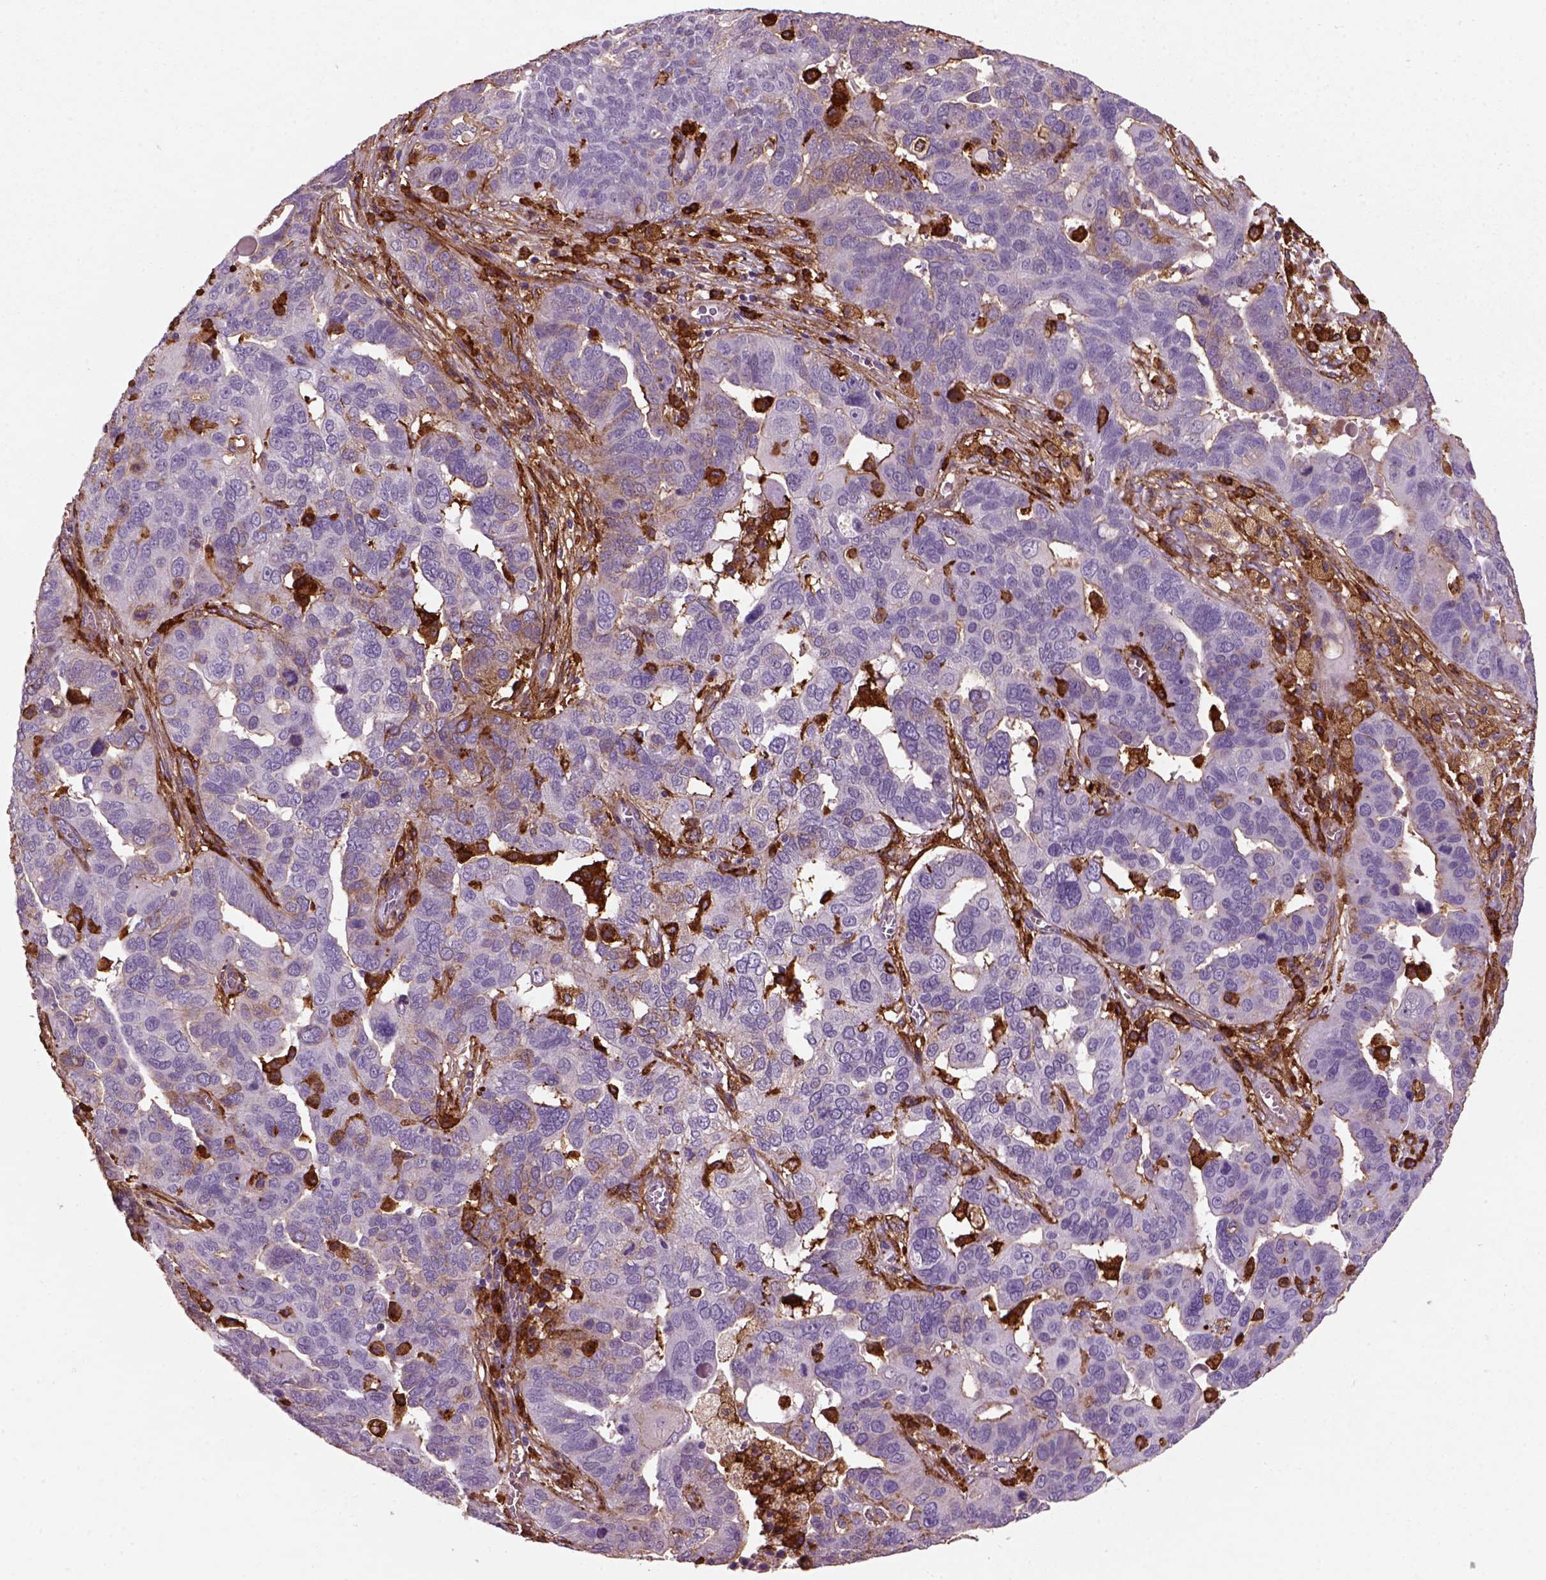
{"staining": {"intensity": "negative", "quantity": "none", "location": "none"}, "tissue": "ovarian cancer", "cell_type": "Tumor cells", "image_type": "cancer", "snomed": [{"axis": "morphology", "description": "Carcinoma, endometroid"}, {"axis": "topography", "description": "Soft tissue"}, {"axis": "topography", "description": "Ovary"}], "caption": "Ovarian endometroid carcinoma stained for a protein using immunohistochemistry shows no expression tumor cells.", "gene": "MARCKS", "patient": {"sex": "female", "age": 52}}